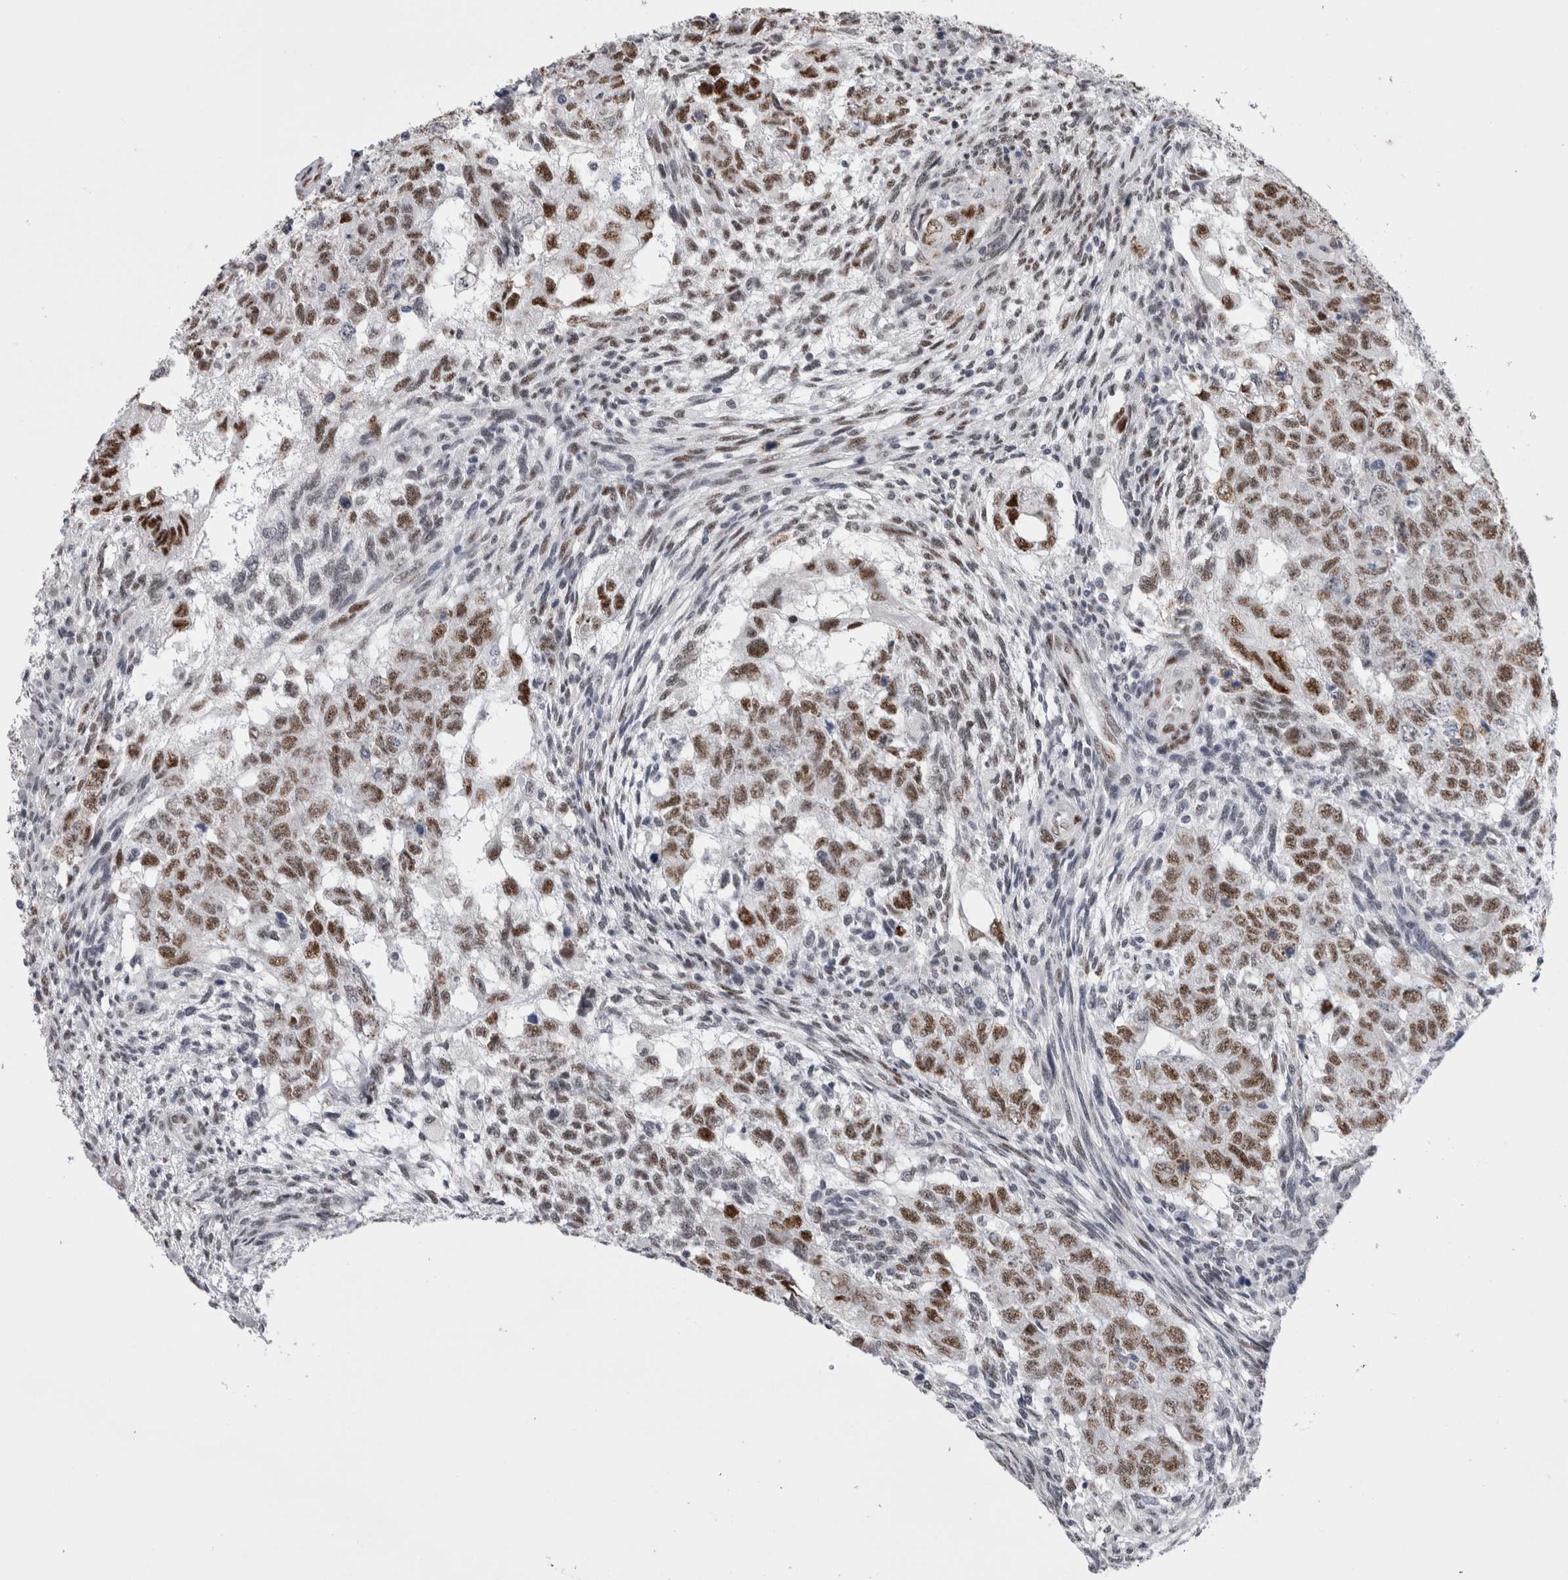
{"staining": {"intensity": "strong", "quantity": ">75%", "location": "nuclear"}, "tissue": "testis cancer", "cell_type": "Tumor cells", "image_type": "cancer", "snomed": [{"axis": "morphology", "description": "Normal tissue, NOS"}, {"axis": "morphology", "description": "Carcinoma, Embryonal, NOS"}, {"axis": "topography", "description": "Testis"}], "caption": "Embryonal carcinoma (testis) tissue reveals strong nuclear expression in about >75% of tumor cells The staining was performed using DAB (3,3'-diaminobenzidine), with brown indicating positive protein expression. Nuclei are stained blue with hematoxylin.", "gene": "RBM6", "patient": {"sex": "male", "age": 36}}